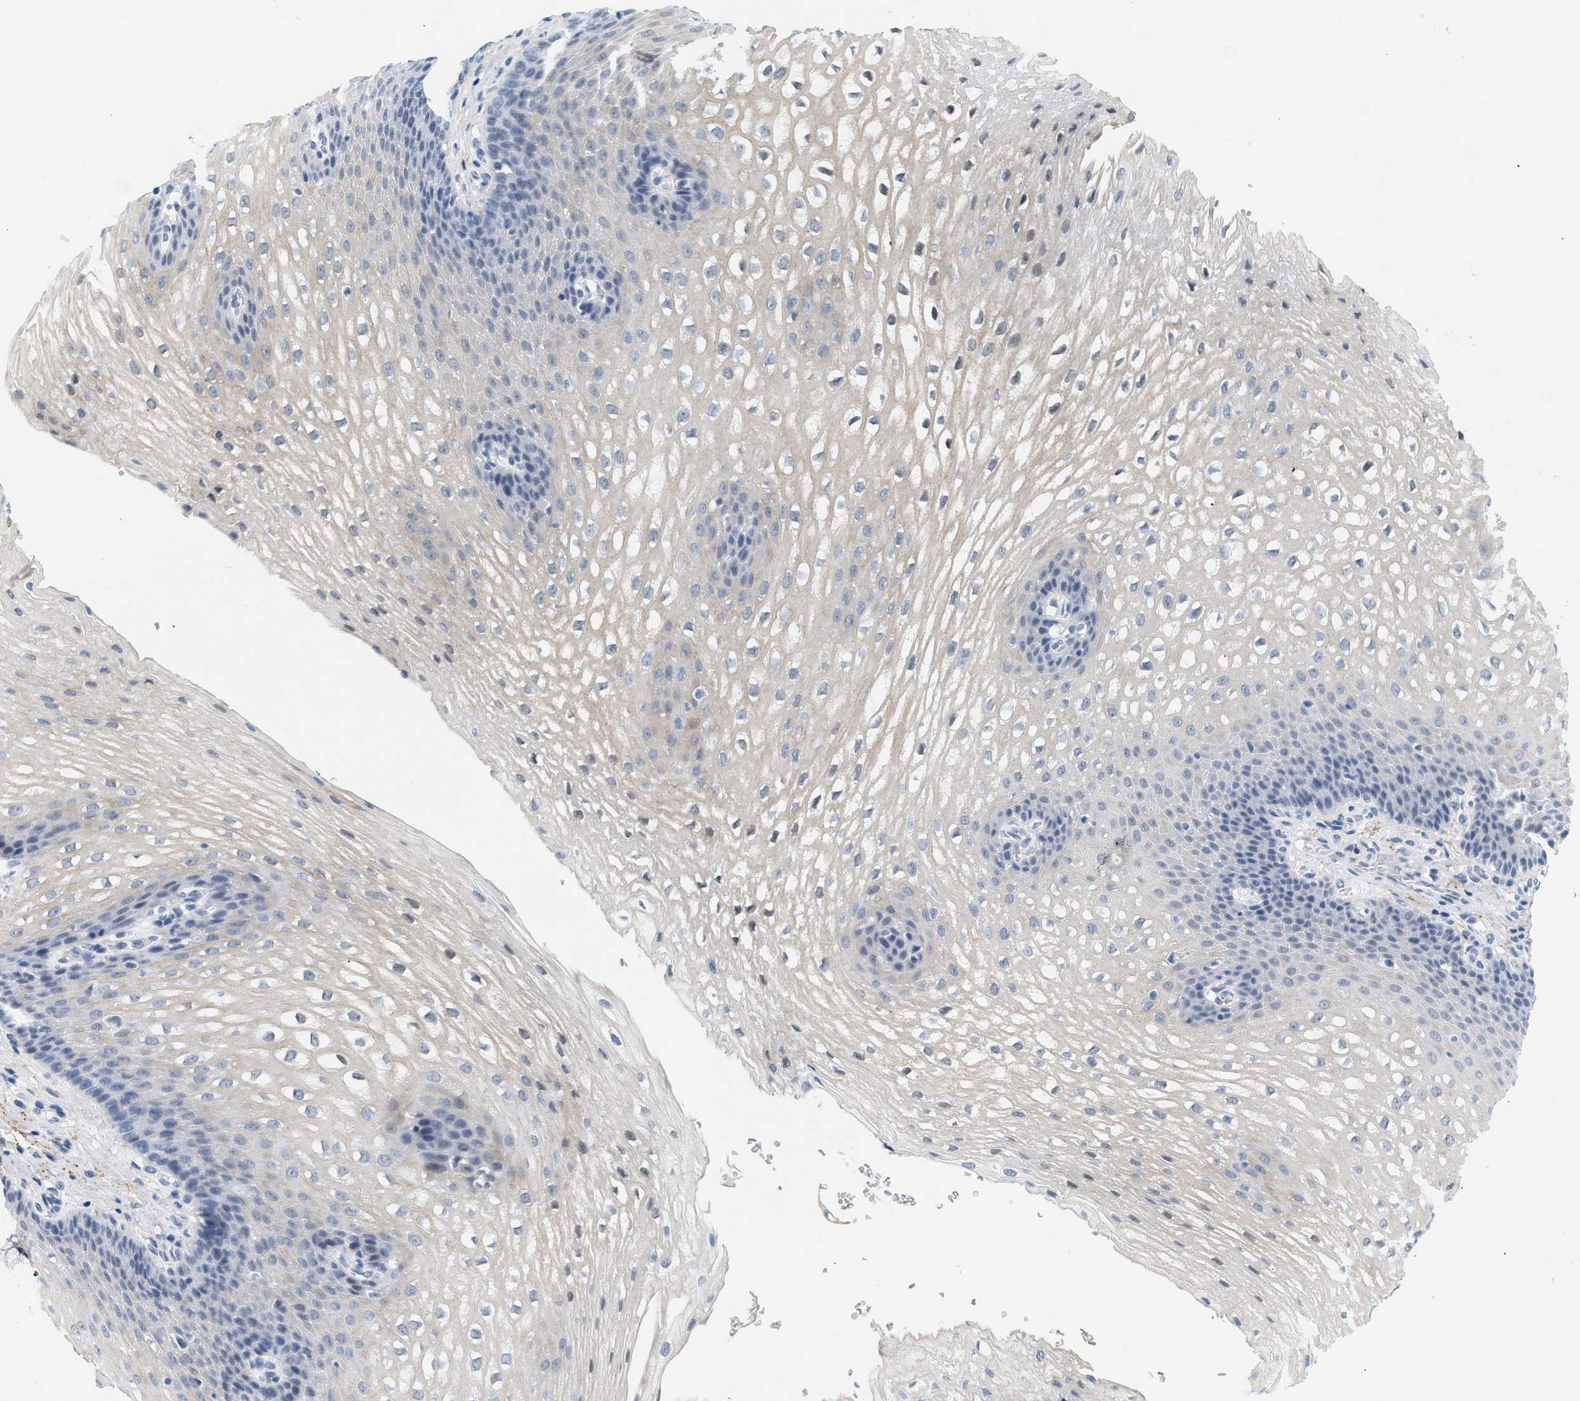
{"staining": {"intensity": "weak", "quantity": "<25%", "location": "cytoplasmic/membranous"}, "tissue": "esophagus", "cell_type": "Squamous epithelial cells", "image_type": "normal", "snomed": [{"axis": "morphology", "description": "Normal tissue, NOS"}, {"axis": "topography", "description": "Esophagus"}], "caption": "Immunohistochemistry (IHC) of normal esophagus shows no positivity in squamous epithelial cells.", "gene": "ELN", "patient": {"sex": "male", "age": 48}}